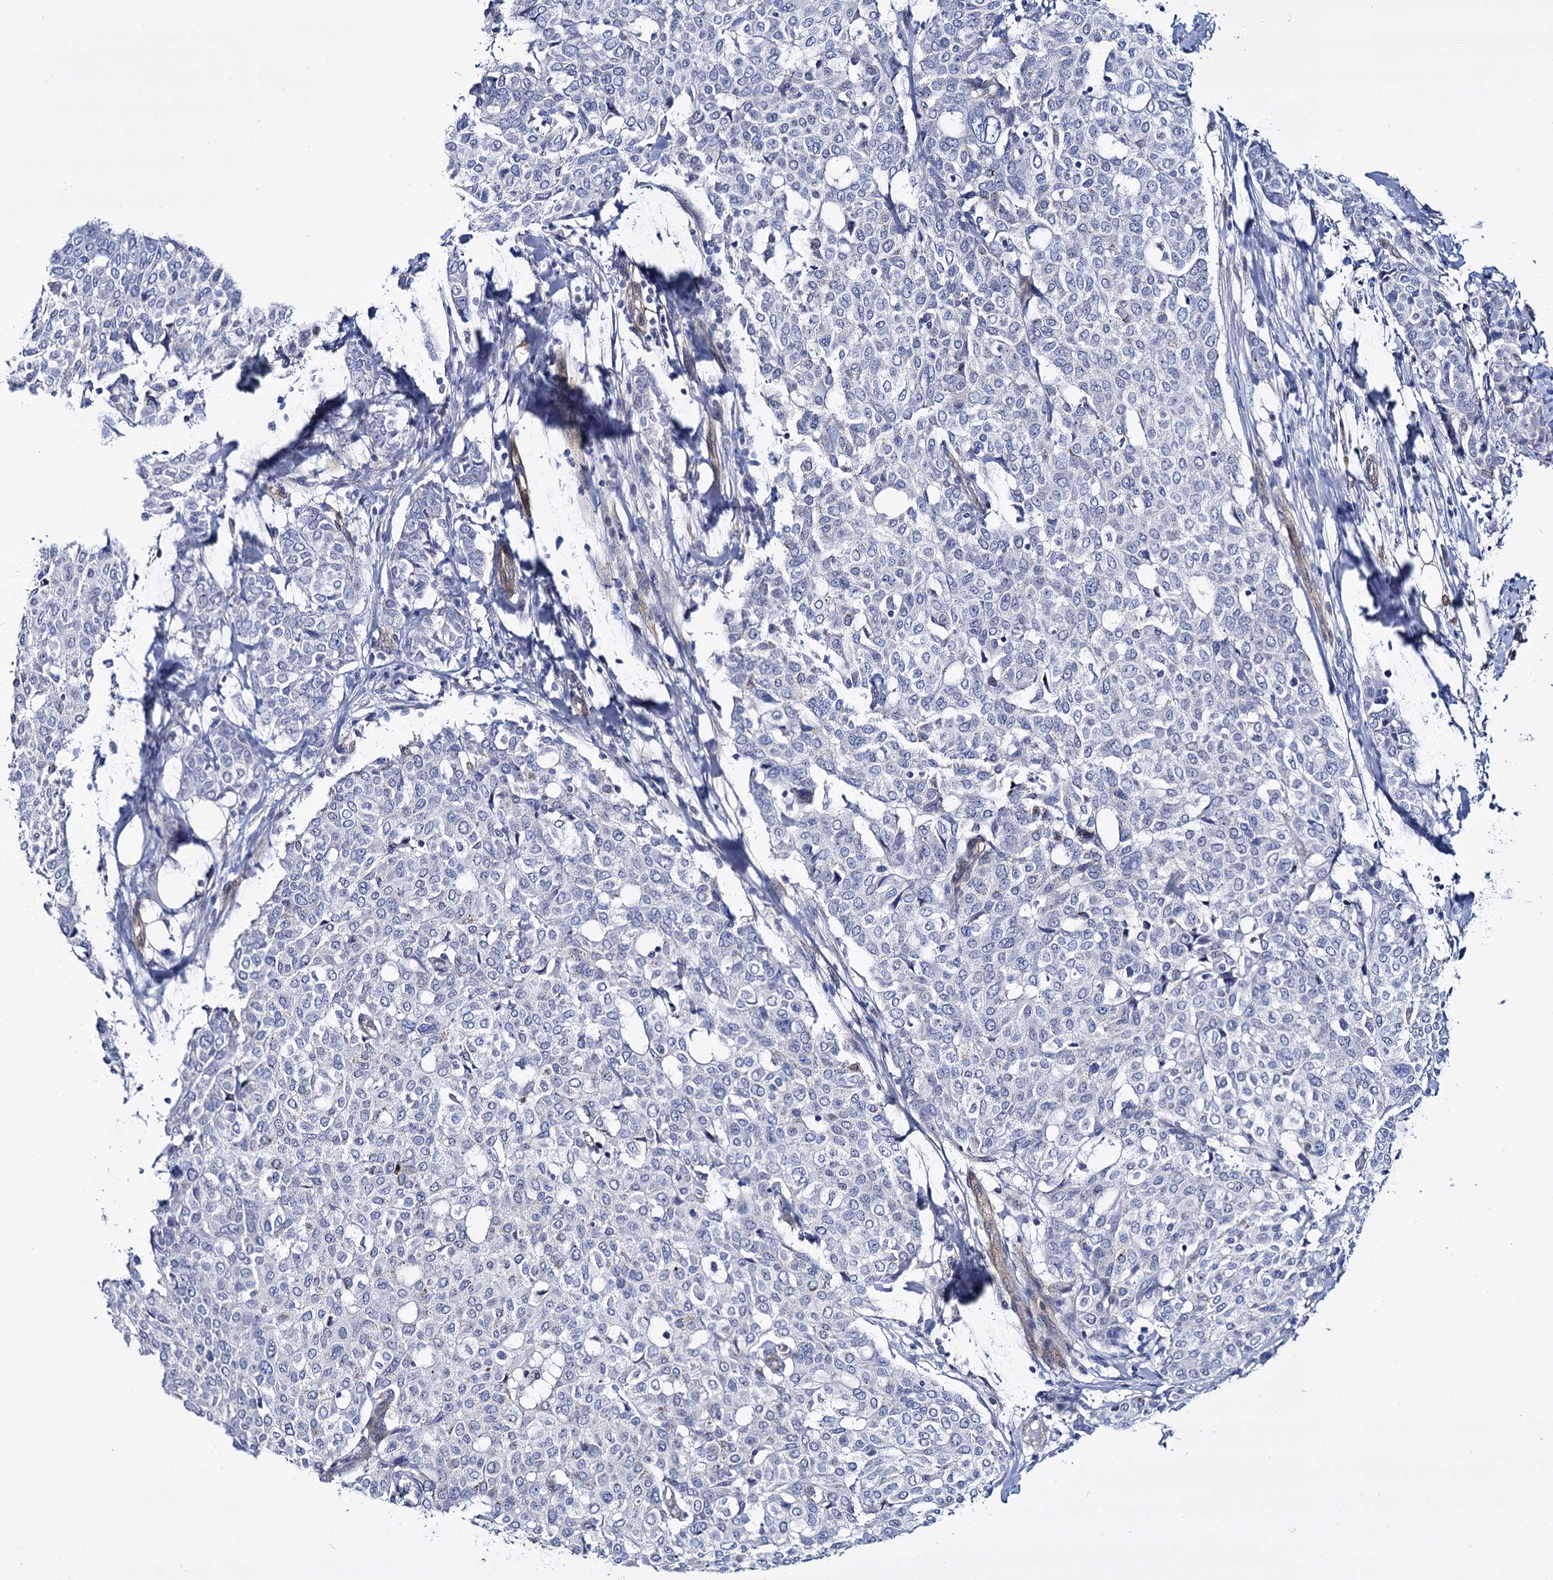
{"staining": {"intensity": "negative", "quantity": "none", "location": "none"}, "tissue": "breast cancer", "cell_type": "Tumor cells", "image_type": "cancer", "snomed": [{"axis": "morphology", "description": "Lobular carcinoma"}, {"axis": "topography", "description": "Breast"}], "caption": "Tumor cells are negative for brown protein staining in lobular carcinoma (breast).", "gene": "STXBP1", "patient": {"sex": "female", "age": 51}}